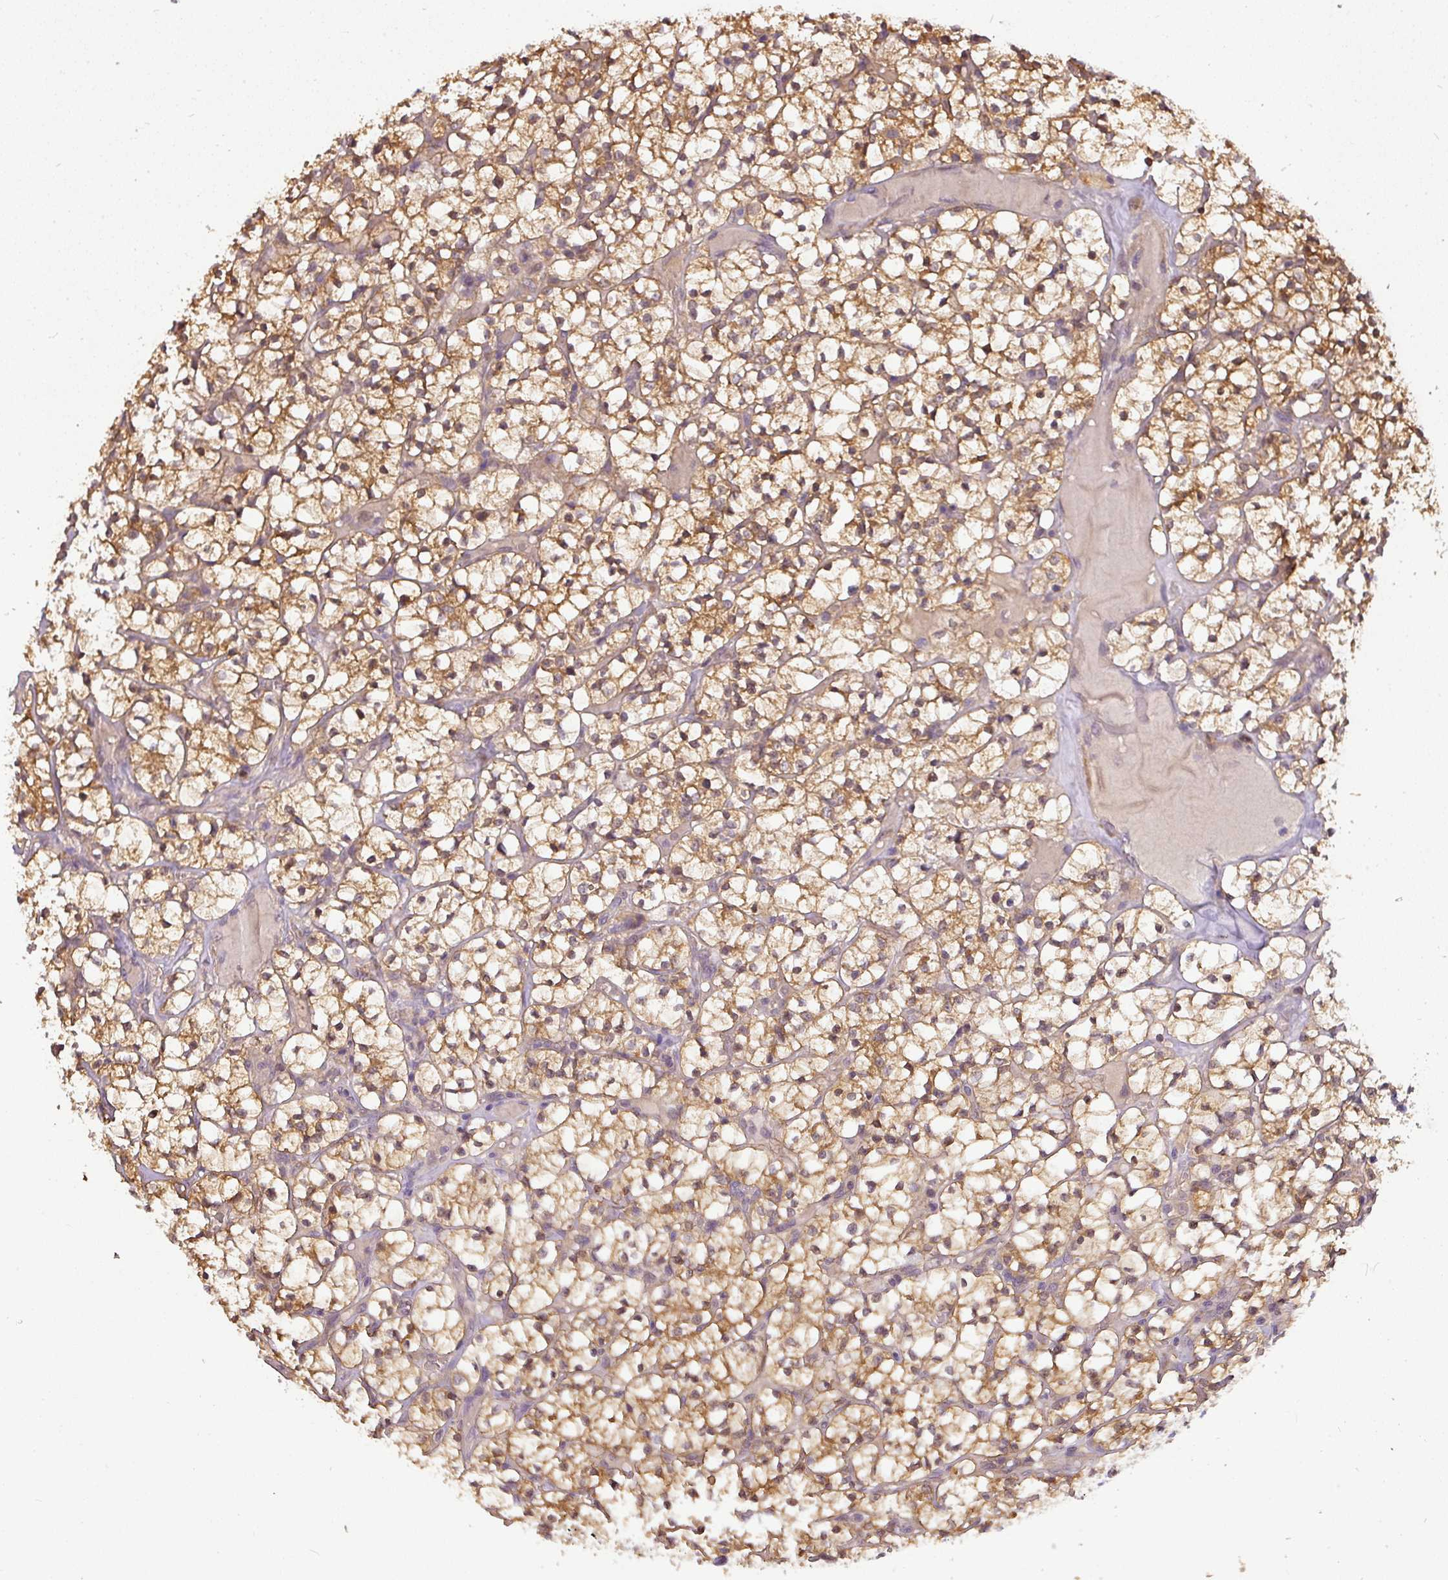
{"staining": {"intensity": "moderate", "quantity": ">75%", "location": "cytoplasmic/membranous"}, "tissue": "renal cancer", "cell_type": "Tumor cells", "image_type": "cancer", "snomed": [{"axis": "morphology", "description": "Adenocarcinoma, NOS"}, {"axis": "topography", "description": "Kidney"}], "caption": "The photomicrograph demonstrates immunohistochemical staining of renal adenocarcinoma. There is moderate cytoplasmic/membranous staining is seen in about >75% of tumor cells. The protein is shown in brown color, while the nuclei are stained blue.", "gene": "ADH5", "patient": {"sex": "female", "age": 64}}